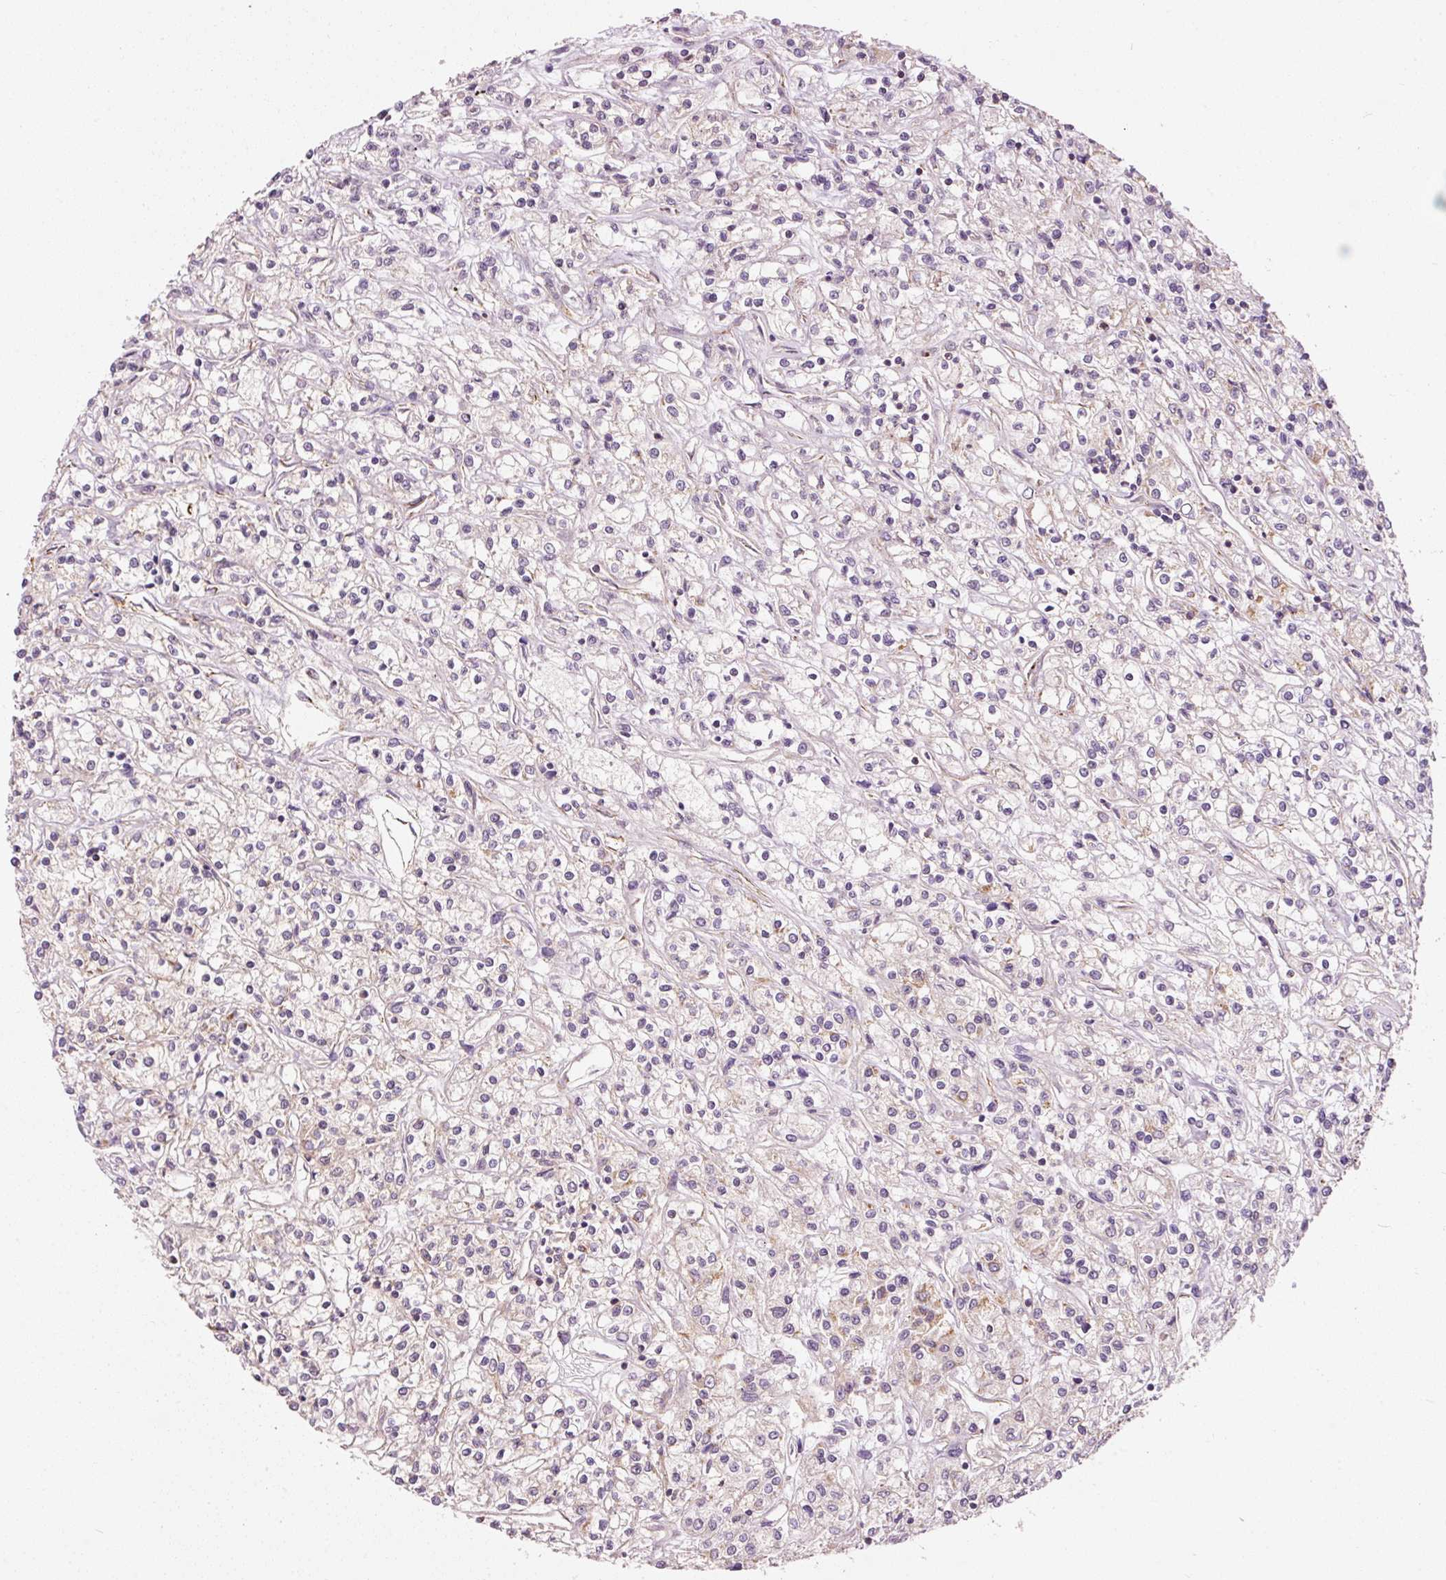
{"staining": {"intensity": "negative", "quantity": "none", "location": "none"}, "tissue": "renal cancer", "cell_type": "Tumor cells", "image_type": "cancer", "snomed": [{"axis": "morphology", "description": "Adenocarcinoma, NOS"}, {"axis": "topography", "description": "Kidney"}], "caption": "Renal cancer stained for a protein using immunohistochemistry exhibits no expression tumor cells.", "gene": "NDUFB4", "patient": {"sex": "female", "age": 59}}